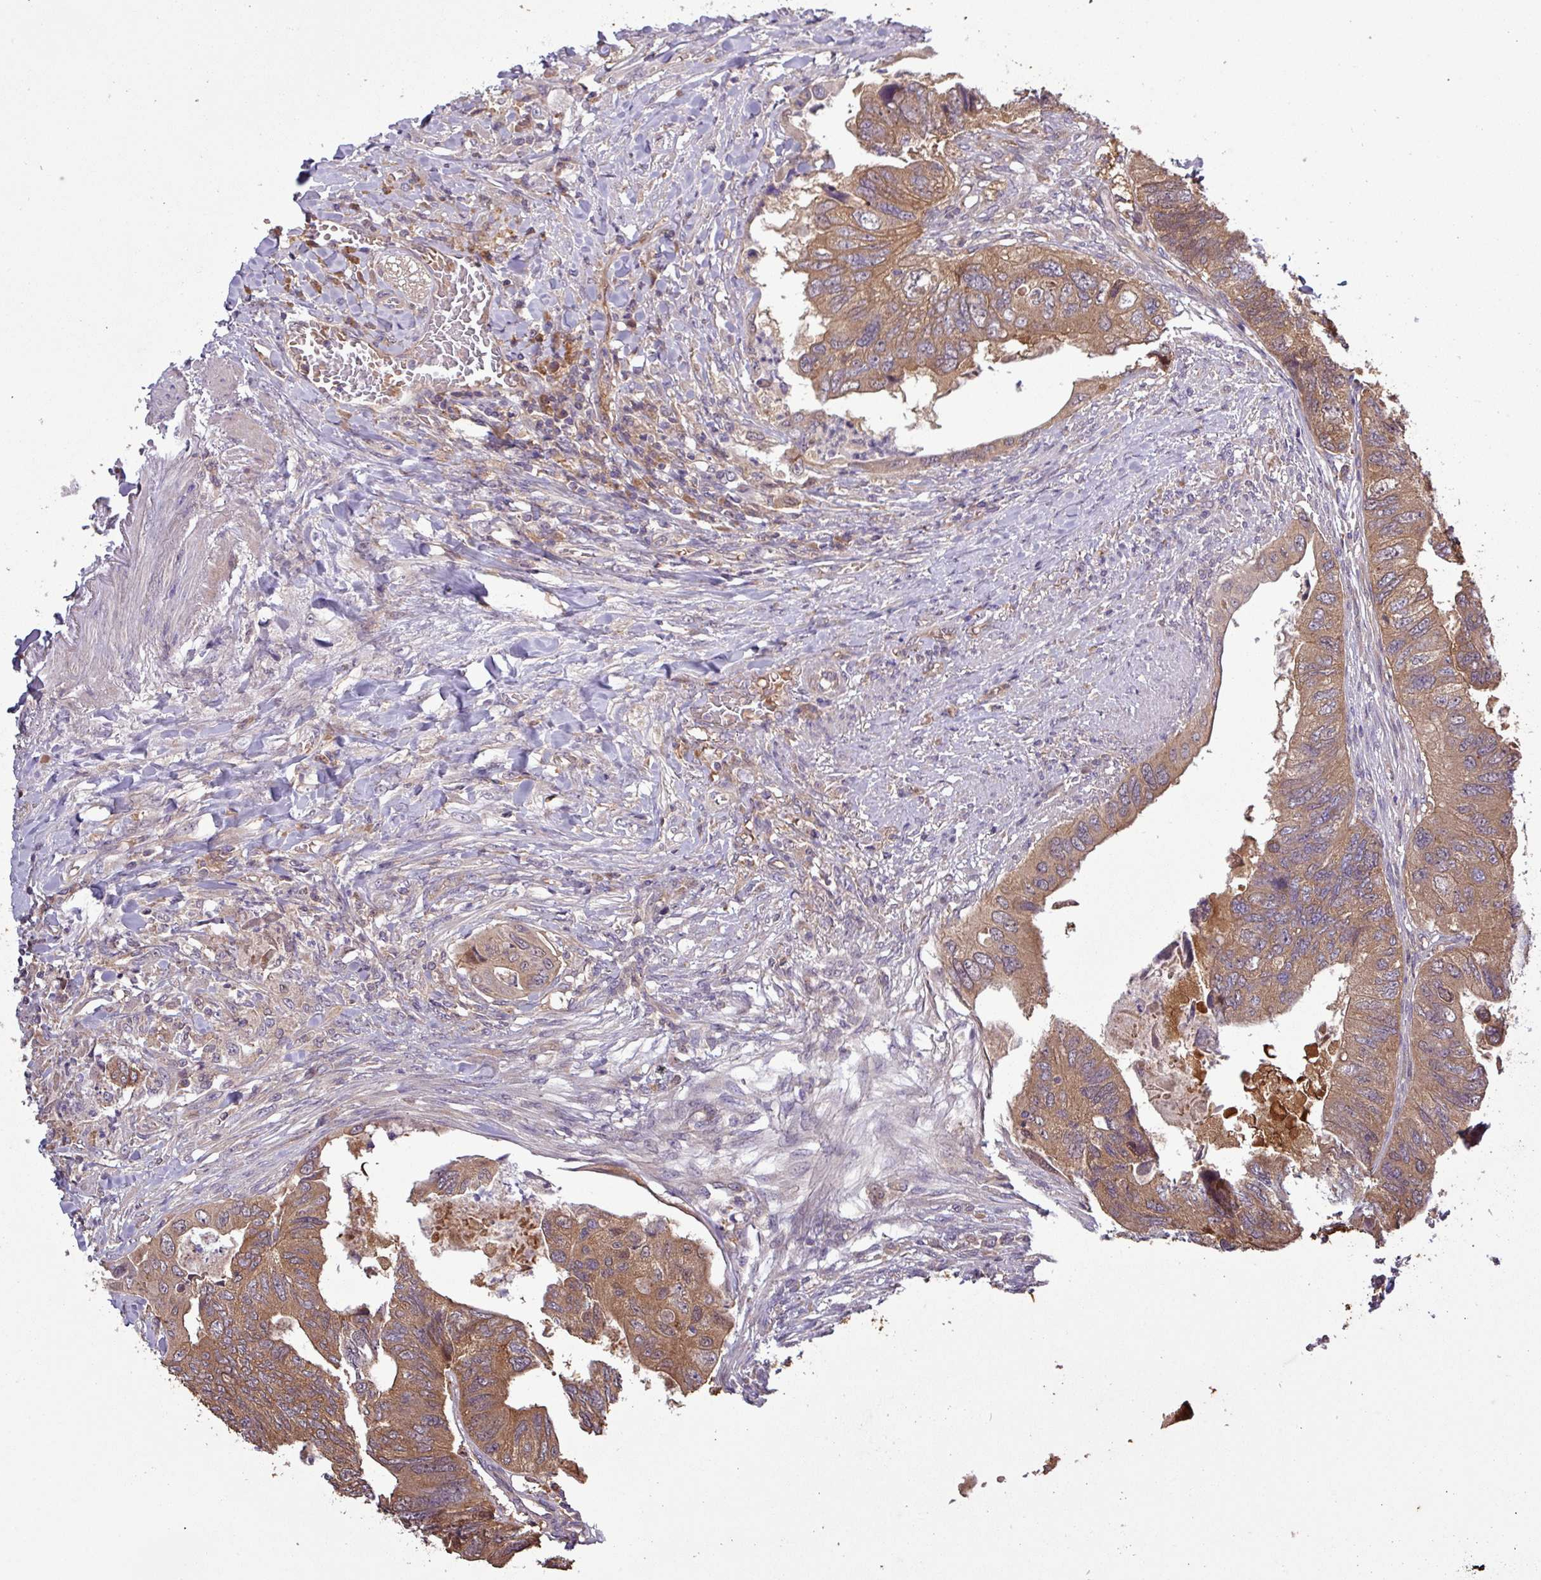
{"staining": {"intensity": "moderate", "quantity": ">75%", "location": "cytoplasmic/membranous"}, "tissue": "colorectal cancer", "cell_type": "Tumor cells", "image_type": "cancer", "snomed": [{"axis": "morphology", "description": "Adenocarcinoma, NOS"}, {"axis": "topography", "description": "Rectum"}], "caption": "Protein analysis of colorectal adenocarcinoma tissue exhibits moderate cytoplasmic/membranous staining in approximately >75% of tumor cells.", "gene": "SIRPB2", "patient": {"sex": "male", "age": 63}}